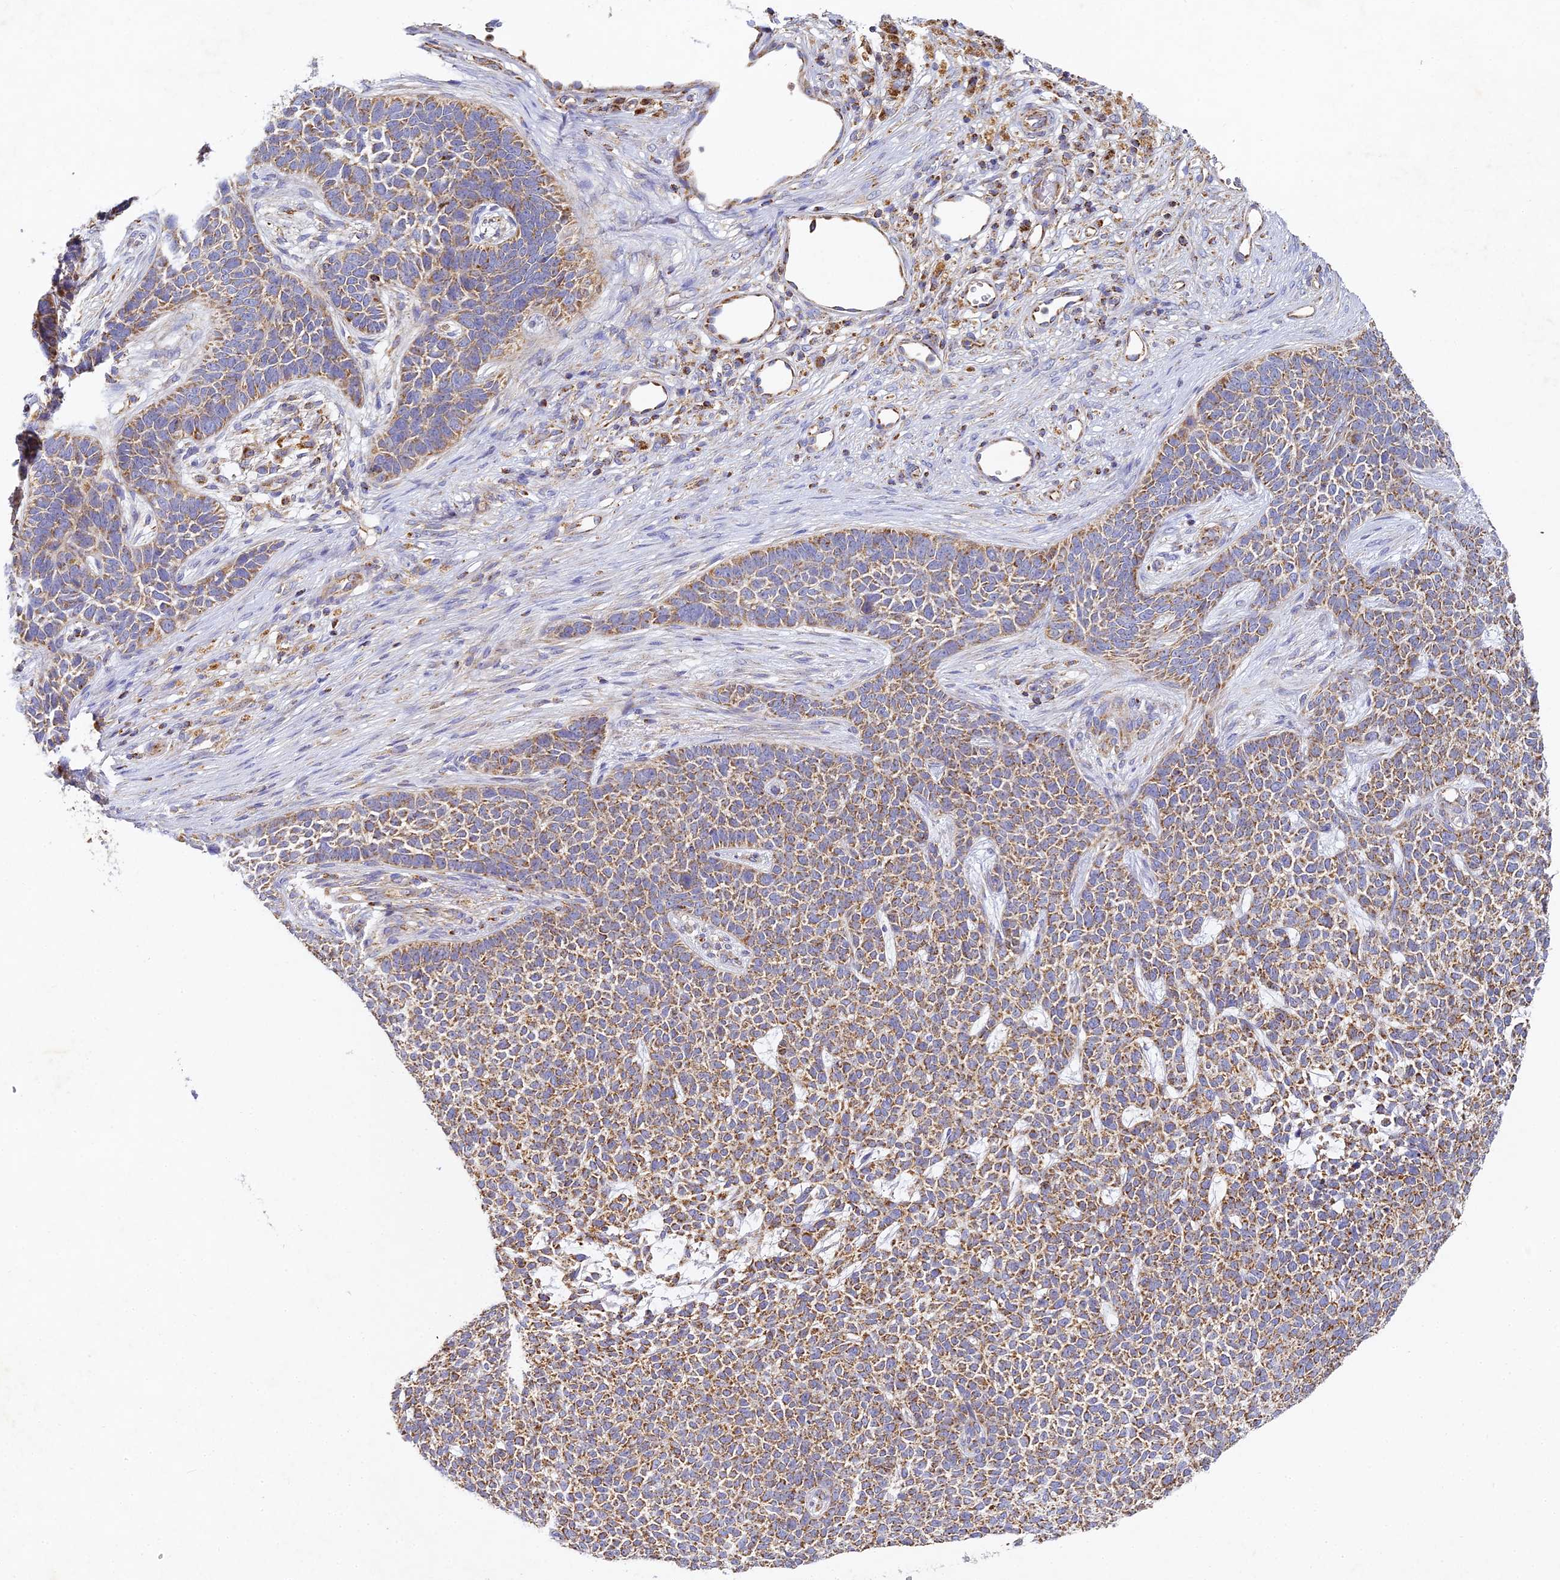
{"staining": {"intensity": "moderate", "quantity": ">75%", "location": "cytoplasmic/membranous"}, "tissue": "skin cancer", "cell_type": "Tumor cells", "image_type": "cancer", "snomed": [{"axis": "morphology", "description": "Basal cell carcinoma"}, {"axis": "topography", "description": "Skin"}], "caption": "About >75% of tumor cells in skin cancer (basal cell carcinoma) exhibit moderate cytoplasmic/membranous protein staining as visualized by brown immunohistochemical staining.", "gene": "DONSON", "patient": {"sex": "female", "age": 84}}